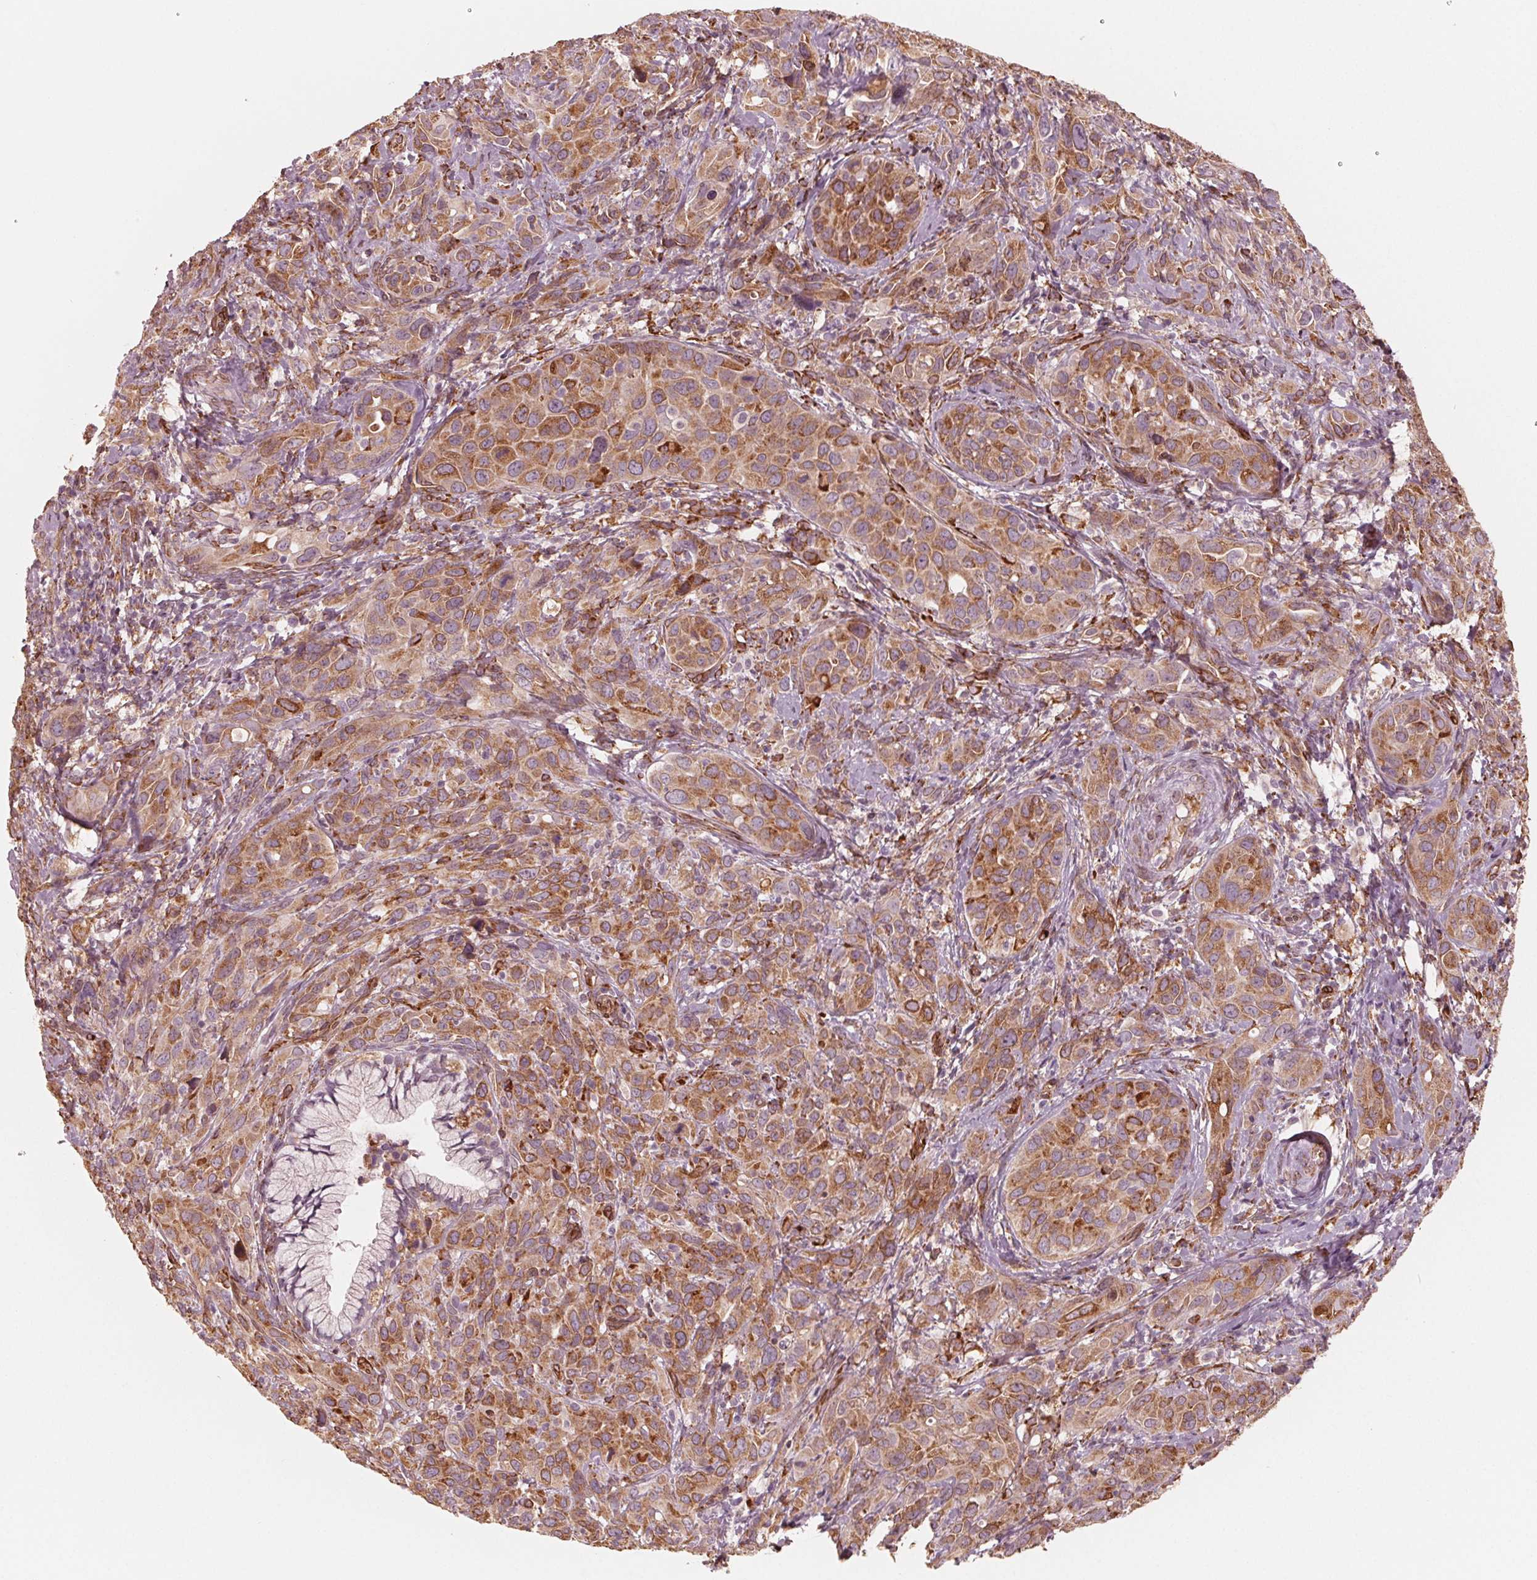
{"staining": {"intensity": "moderate", "quantity": ">75%", "location": "cytoplasmic/membranous"}, "tissue": "cervical cancer", "cell_type": "Tumor cells", "image_type": "cancer", "snomed": [{"axis": "morphology", "description": "Squamous cell carcinoma, NOS"}, {"axis": "topography", "description": "Cervix"}], "caption": "The histopathology image reveals staining of squamous cell carcinoma (cervical), revealing moderate cytoplasmic/membranous protein staining (brown color) within tumor cells. (IHC, brightfield microscopy, high magnification).", "gene": "IKBIP", "patient": {"sex": "female", "age": 51}}